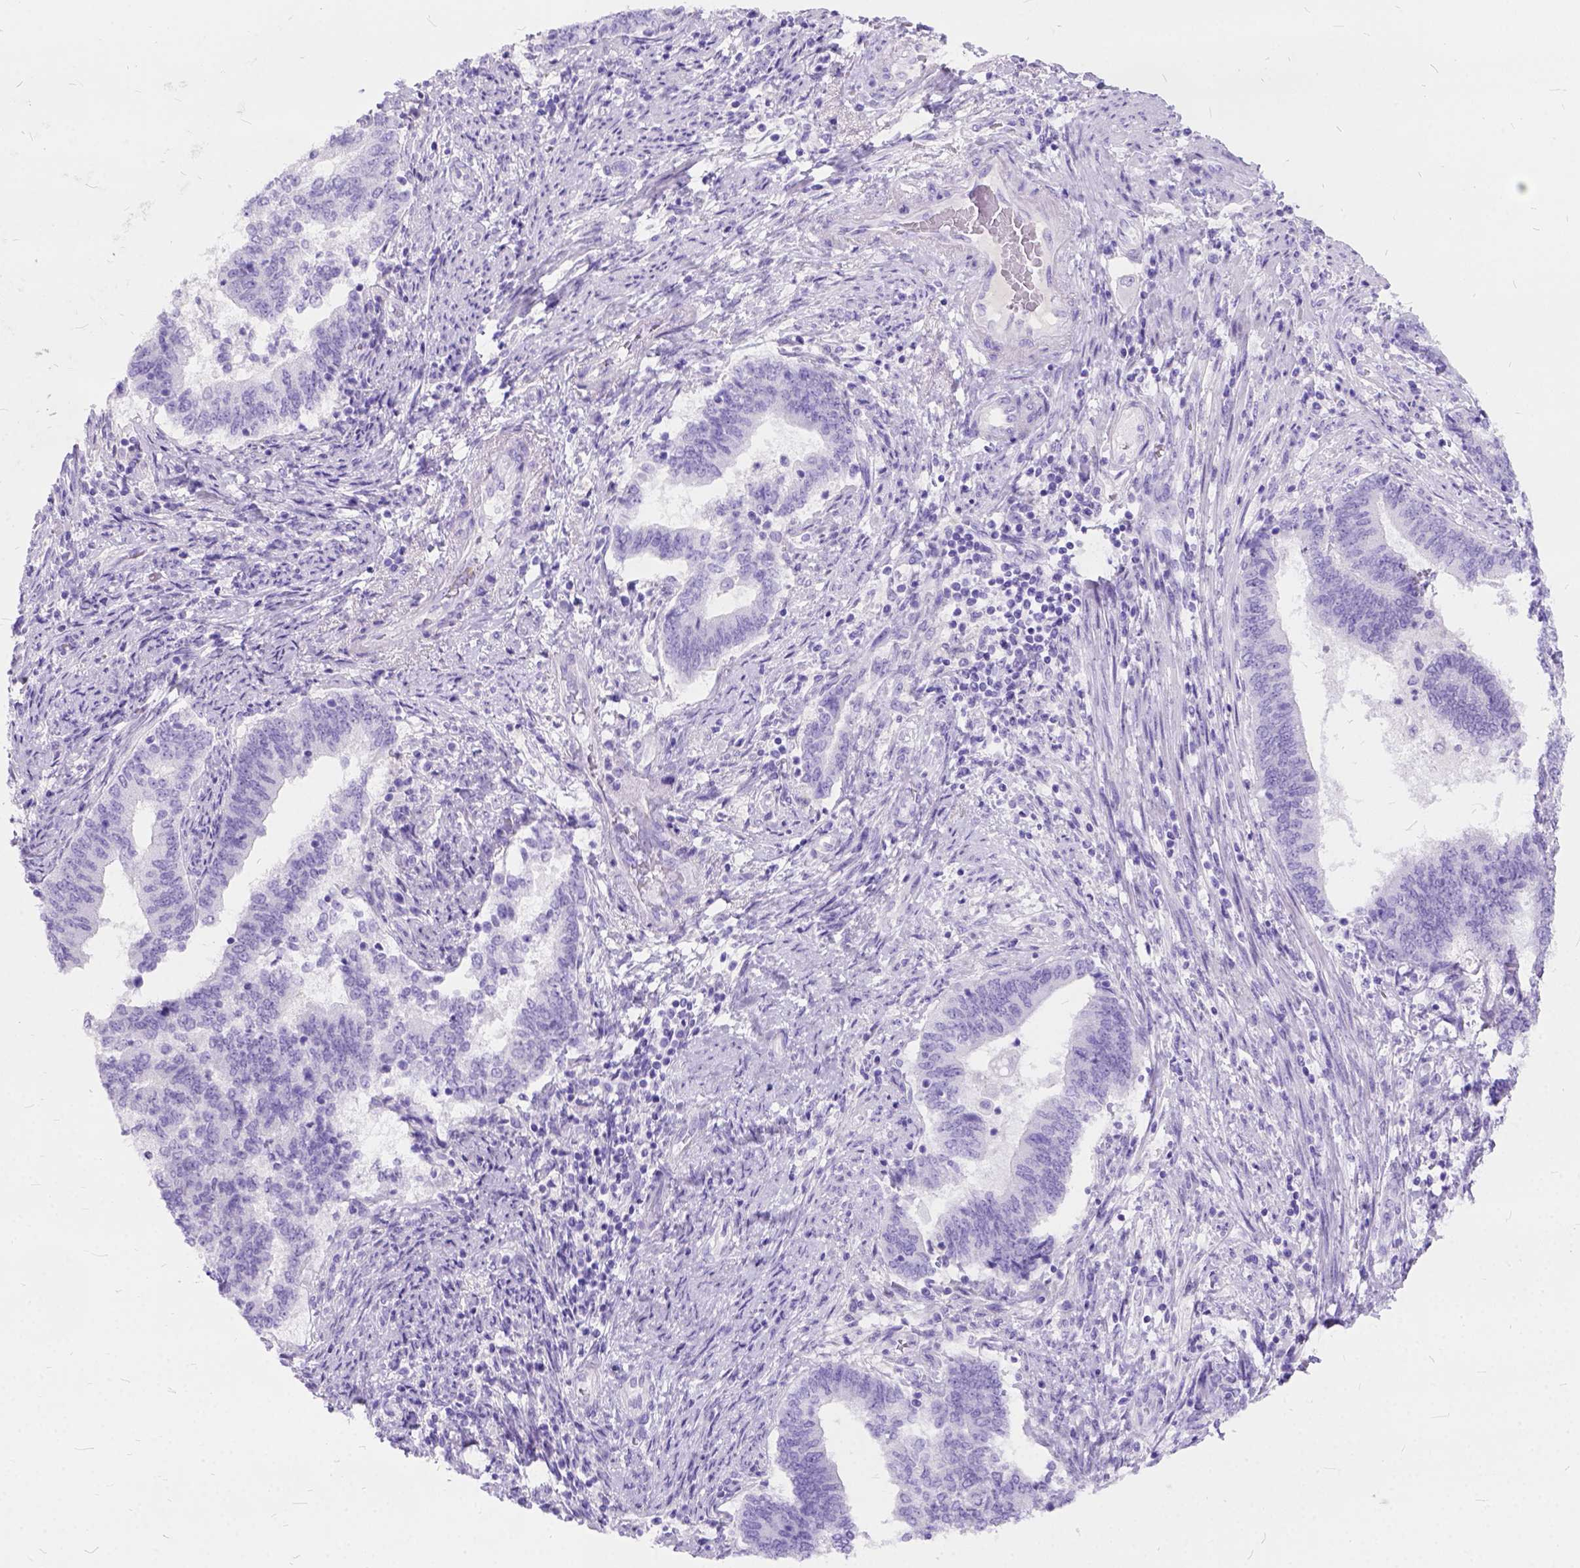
{"staining": {"intensity": "negative", "quantity": "none", "location": "none"}, "tissue": "endometrial cancer", "cell_type": "Tumor cells", "image_type": "cancer", "snomed": [{"axis": "morphology", "description": "Adenocarcinoma, NOS"}, {"axis": "topography", "description": "Endometrium"}], "caption": "Endometrial cancer was stained to show a protein in brown. There is no significant positivity in tumor cells. Nuclei are stained in blue.", "gene": "C1QTNF3", "patient": {"sex": "female", "age": 65}}